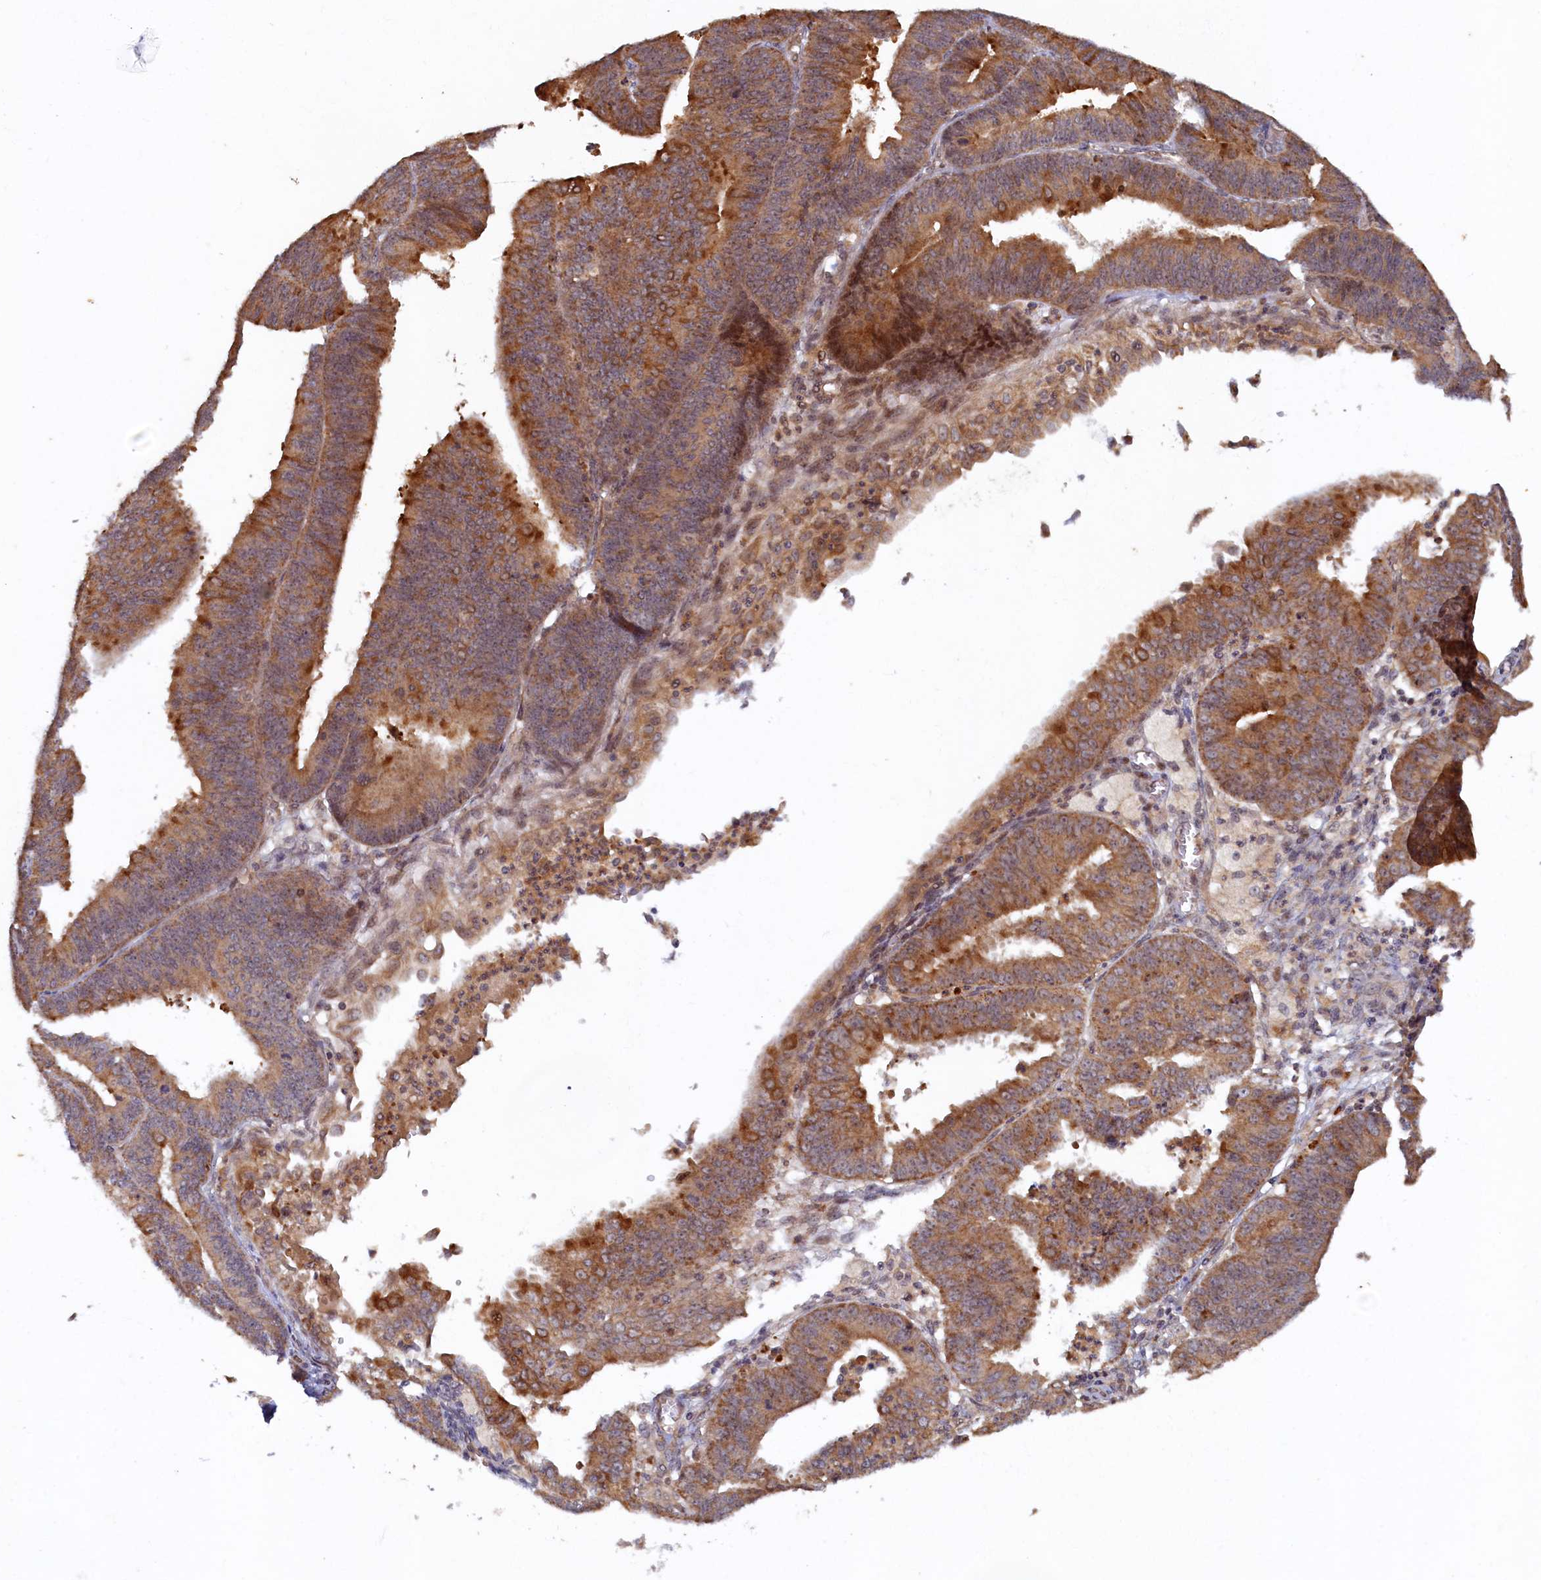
{"staining": {"intensity": "moderate", "quantity": ">75%", "location": "cytoplasmic/membranous"}, "tissue": "endometrial cancer", "cell_type": "Tumor cells", "image_type": "cancer", "snomed": [{"axis": "morphology", "description": "Adenocarcinoma, NOS"}, {"axis": "topography", "description": "Endometrium"}], "caption": "This is a micrograph of IHC staining of endometrial cancer, which shows moderate expression in the cytoplasmic/membranous of tumor cells.", "gene": "CEP20", "patient": {"sex": "female", "age": 73}}